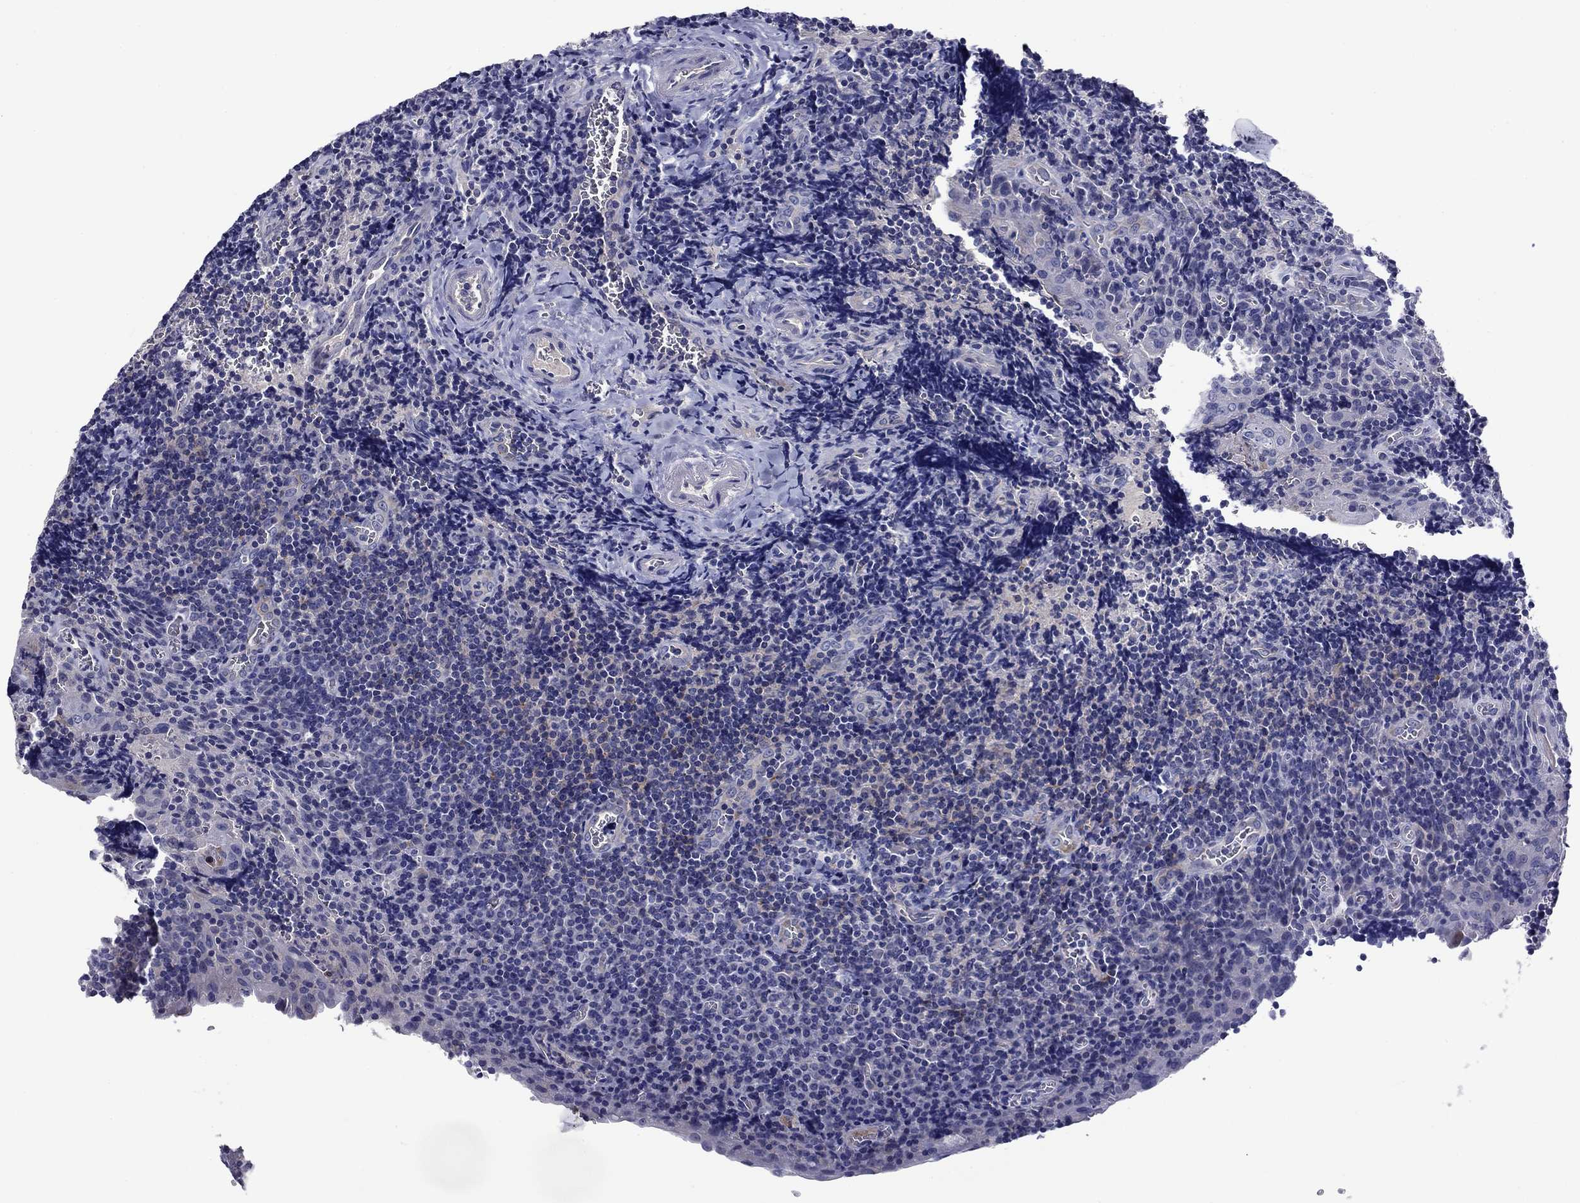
{"staining": {"intensity": "negative", "quantity": "none", "location": "none"}, "tissue": "tonsil", "cell_type": "Germinal center cells", "image_type": "normal", "snomed": [{"axis": "morphology", "description": "Normal tissue, NOS"}, {"axis": "morphology", "description": "Inflammation, NOS"}, {"axis": "topography", "description": "Tonsil"}], "caption": "High power microscopy histopathology image of an immunohistochemistry (IHC) micrograph of benign tonsil, revealing no significant positivity in germinal center cells.", "gene": "CNDP1", "patient": {"sex": "female", "age": 31}}